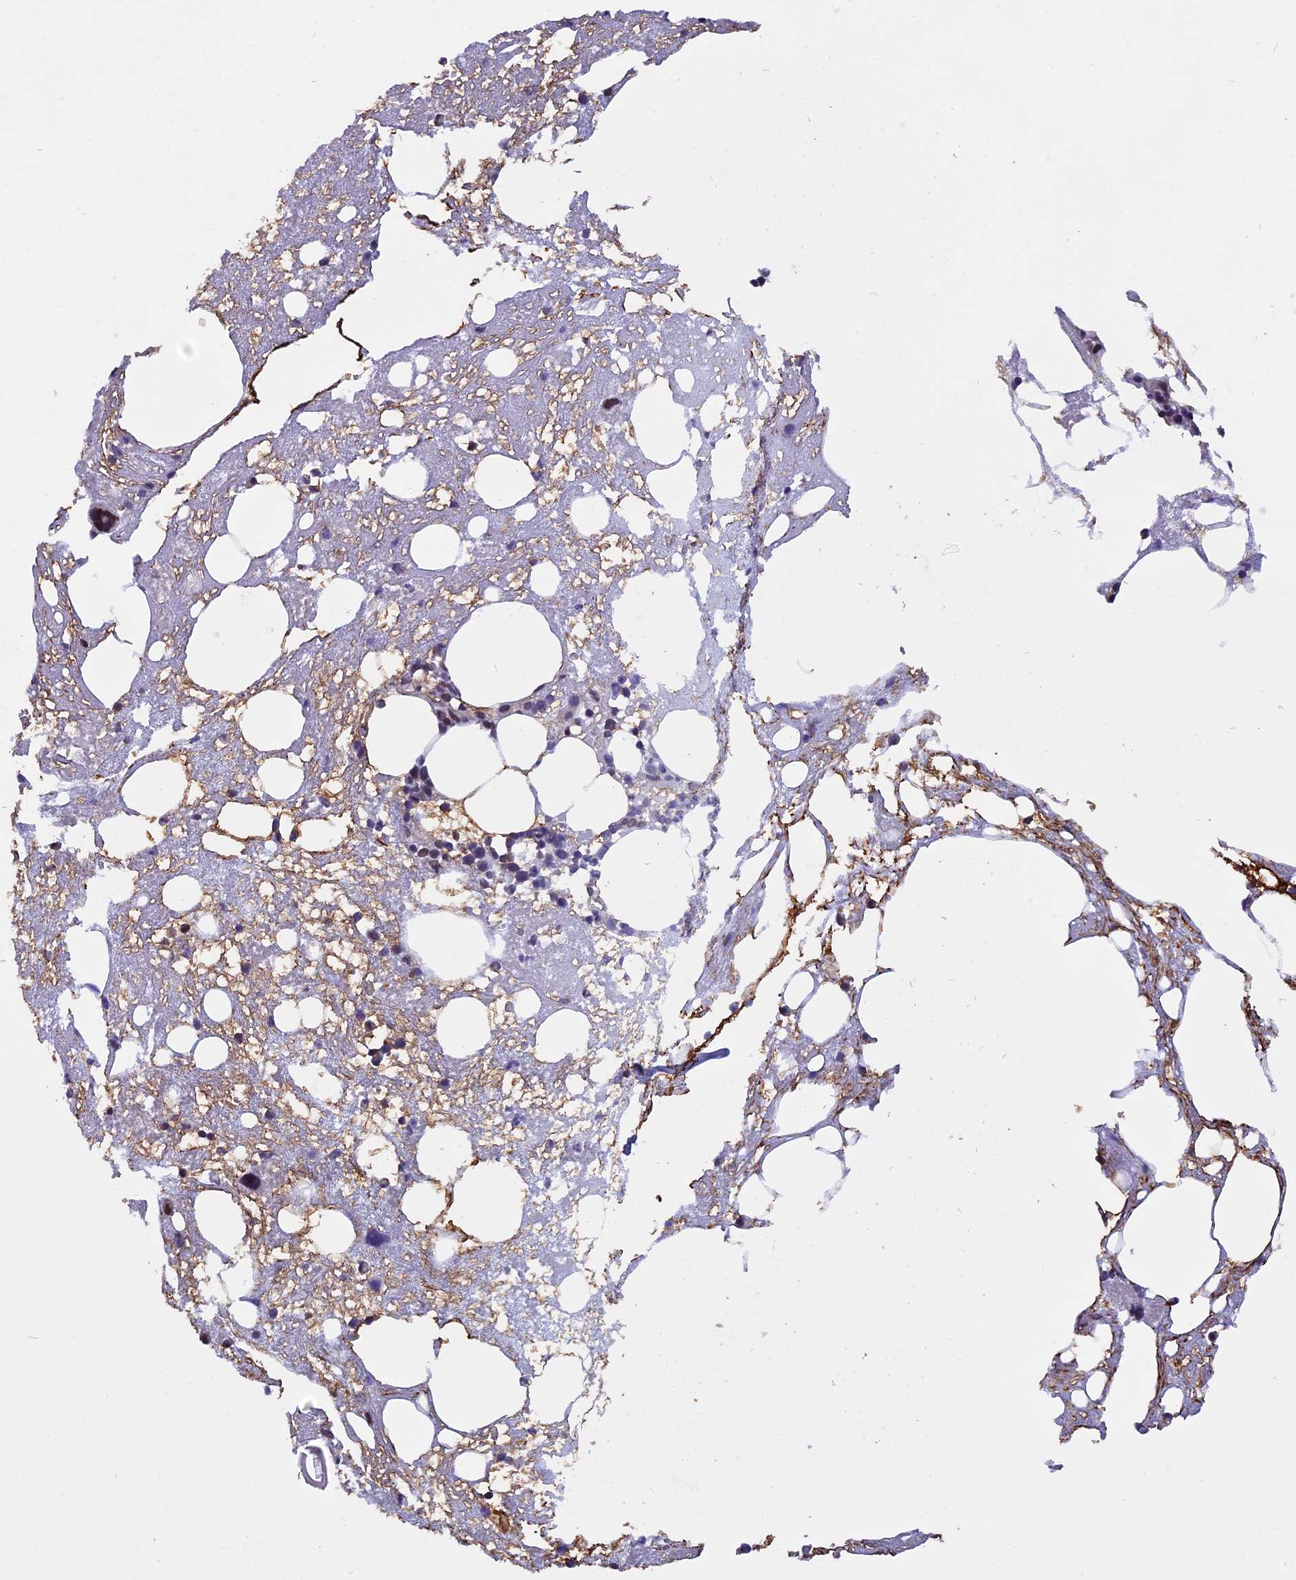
{"staining": {"intensity": "weak", "quantity": "<25%", "location": "cytoplasmic/membranous"}, "tissue": "bone marrow", "cell_type": "Hematopoietic cells", "image_type": "normal", "snomed": [{"axis": "morphology", "description": "Normal tissue, NOS"}, {"axis": "topography", "description": "Bone marrow"}], "caption": "Protein analysis of benign bone marrow reveals no significant staining in hematopoietic cells.", "gene": "ZNF317", "patient": {"sex": "male", "age": 80}}